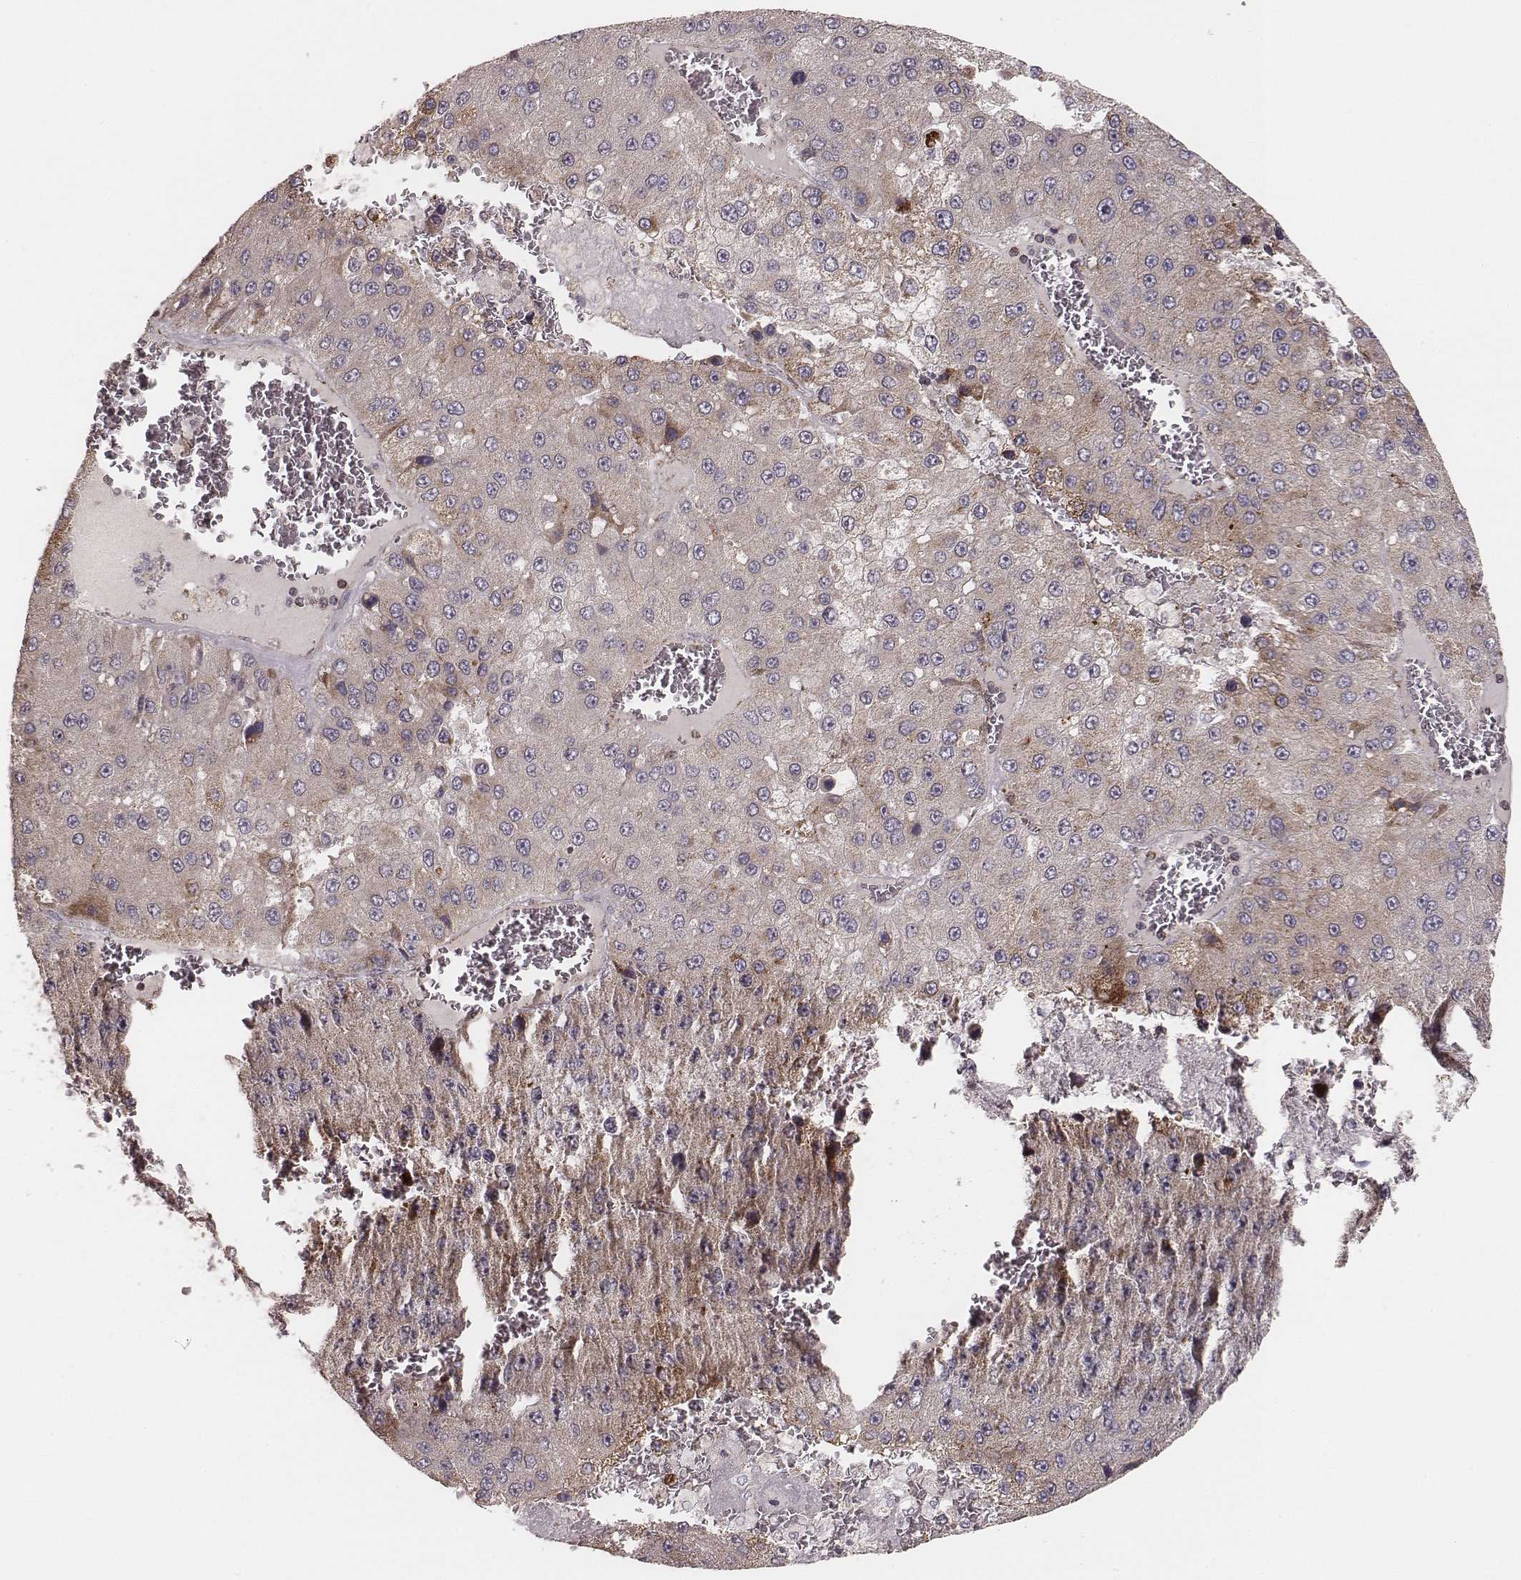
{"staining": {"intensity": "moderate", "quantity": ">75%", "location": "cytoplasmic/membranous"}, "tissue": "liver cancer", "cell_type": "Tumor cells", "image_type": "cancer", "snomed": [{"axis": "morphology", "description": "Carcinoma, Hepatocellular, NOS"}, {"axis": "topography", "description": "Liver"}], "caption": "Human liver cancer stained with a brown dye exhibits moderate cytoplasmic/membranous positive positivity in approximately >75% of tumor cells.", "gene": "TUFM", "patient": {"sex": "female", "age": 73}}